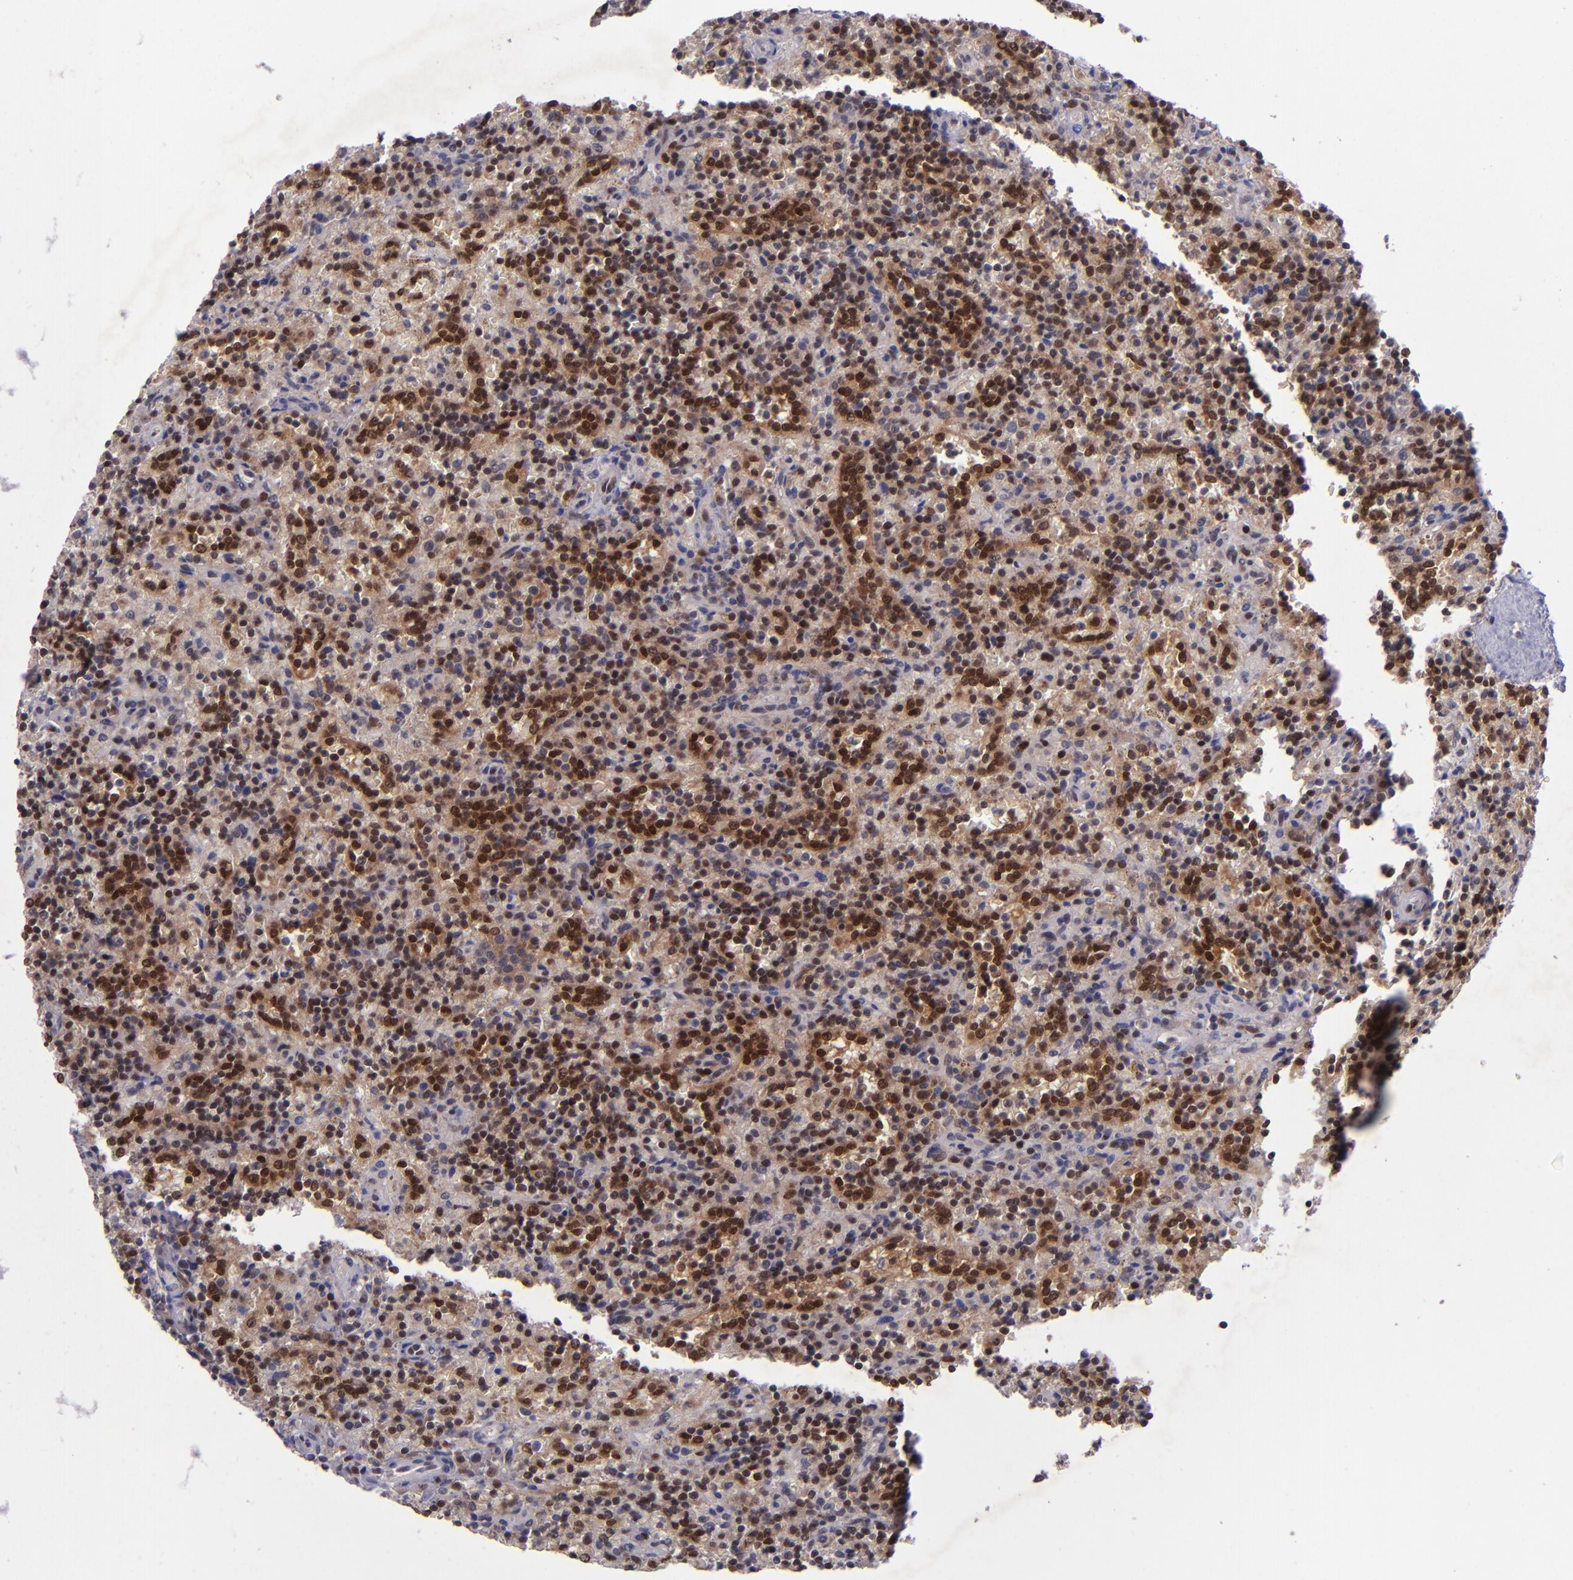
{"staining": {"intensity": "moderate", "quantity": ">75%", "location": "cytoplasmic/membranous,nuclear"}, "tissue": "lymphoma", "cell_type": "Tumor cells", "image_type": "cancer", "snomed": [{"axis": "morphology", "description": "Malignant lymphoma, non-Hodgkin's type, Low grade"}, {"axis": "topography", "description": "Spleen"}], "caption": "Lymphoma stained with a brown dye exhibits moderate cytoplasmic/membranous and nuclear positive expression in approximately >75% of tumor cells.", "gene": "BAG1", "patient": {"sex": "male", "age": 67}}